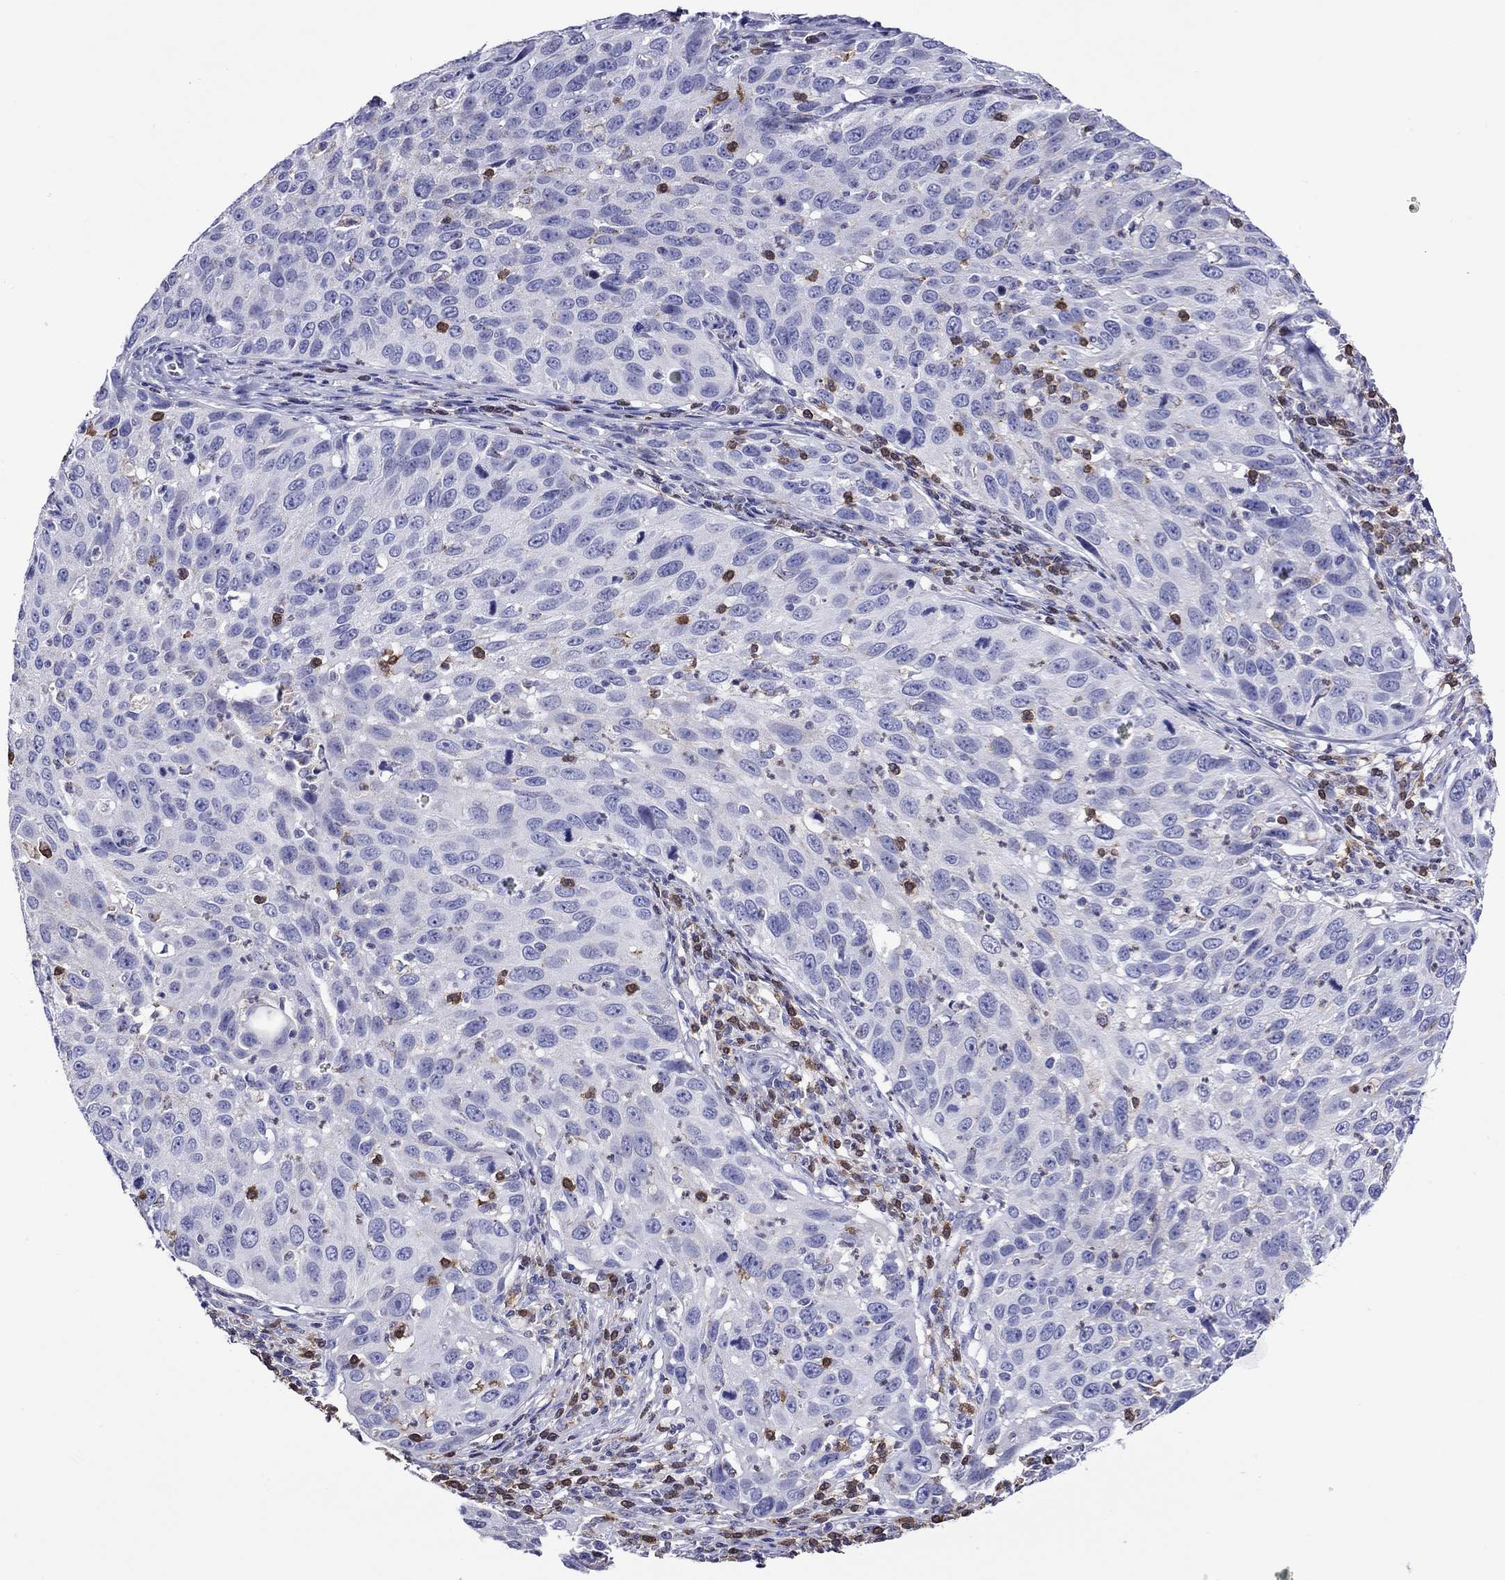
{"staining": {"intensity": "negative", "quantity": "none", "location": "none"}, "tissue": "cervical cancer", "cell_type": "Tumor cells", "image_type": "cancer", "snomed": [{"axis": "morphology", "description": "Squamous cell carcinoma, NOS"}, {"axis": "topography", "description": "Cervix"}], "caption": "High power microscopy histopathology image of an immunohistochemistry (IHC) photomicrograph of cervical squamous cell carcinoma, revealing no significant expression in tumor cells.", "gene": "SCG2", "patient": {"sex": "female", "age": 26}}